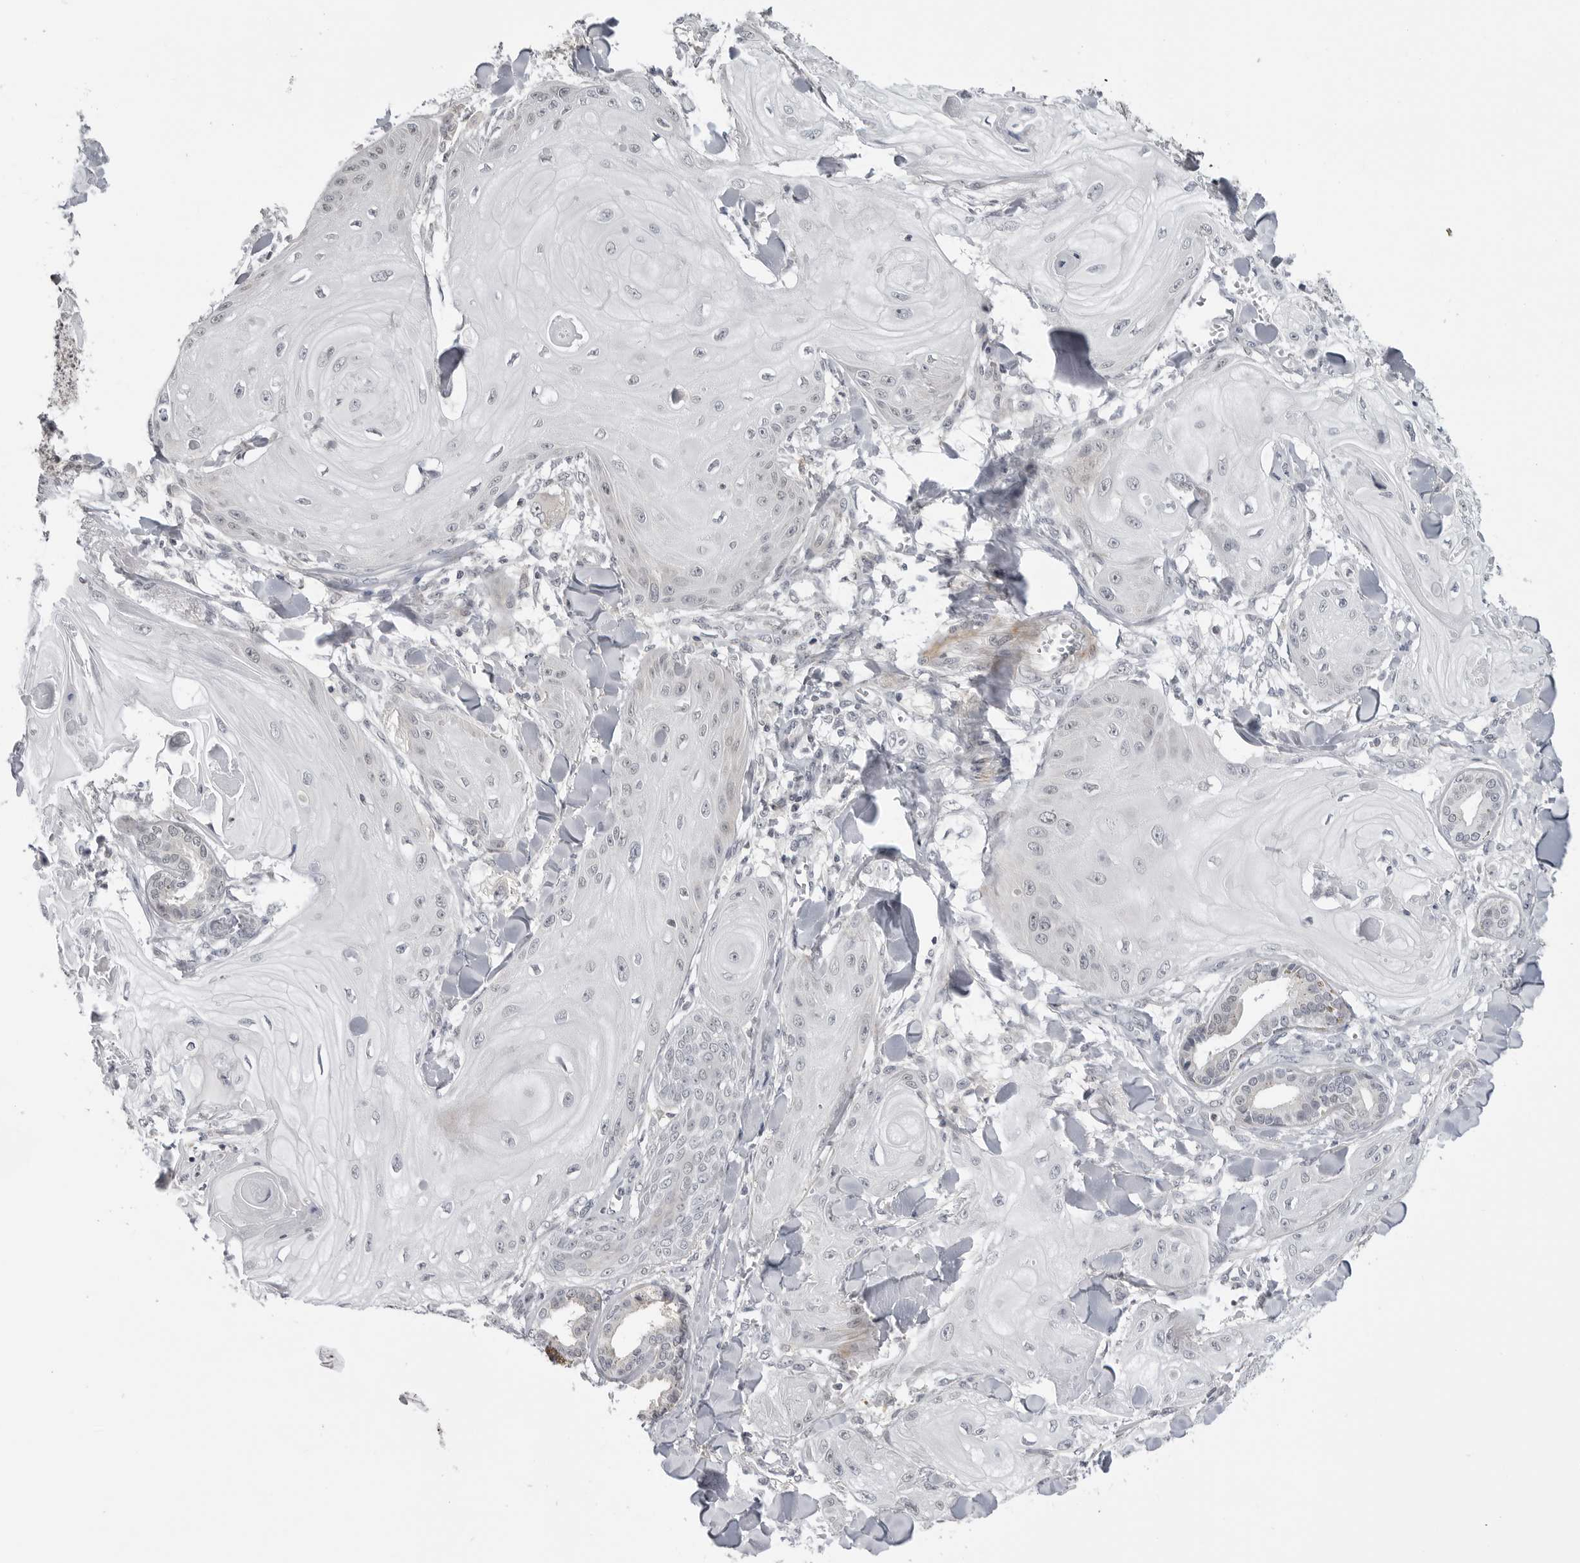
{"staining": {"intensity": "negative", "quantity": "none", "location": "none"}, "tissue": "skin cancer", "cell_type": "Tumor cells", "image_type": "cancer", "snomed": [{"axis": "morphology", "description": "Squamous cell carcinoma, NOS"}, {"axis": "topography", "description": "Skin"}], "caption": "Immunohistochemistry (IHC) image of neoplastic tissue: skin cancer stained with DAB (3,3'-diaminobenzidine) reveals no significant protein staining in tumor cells.", "gene": "ADAMTS5", "patient": {"sex": "male", "age": 74}}